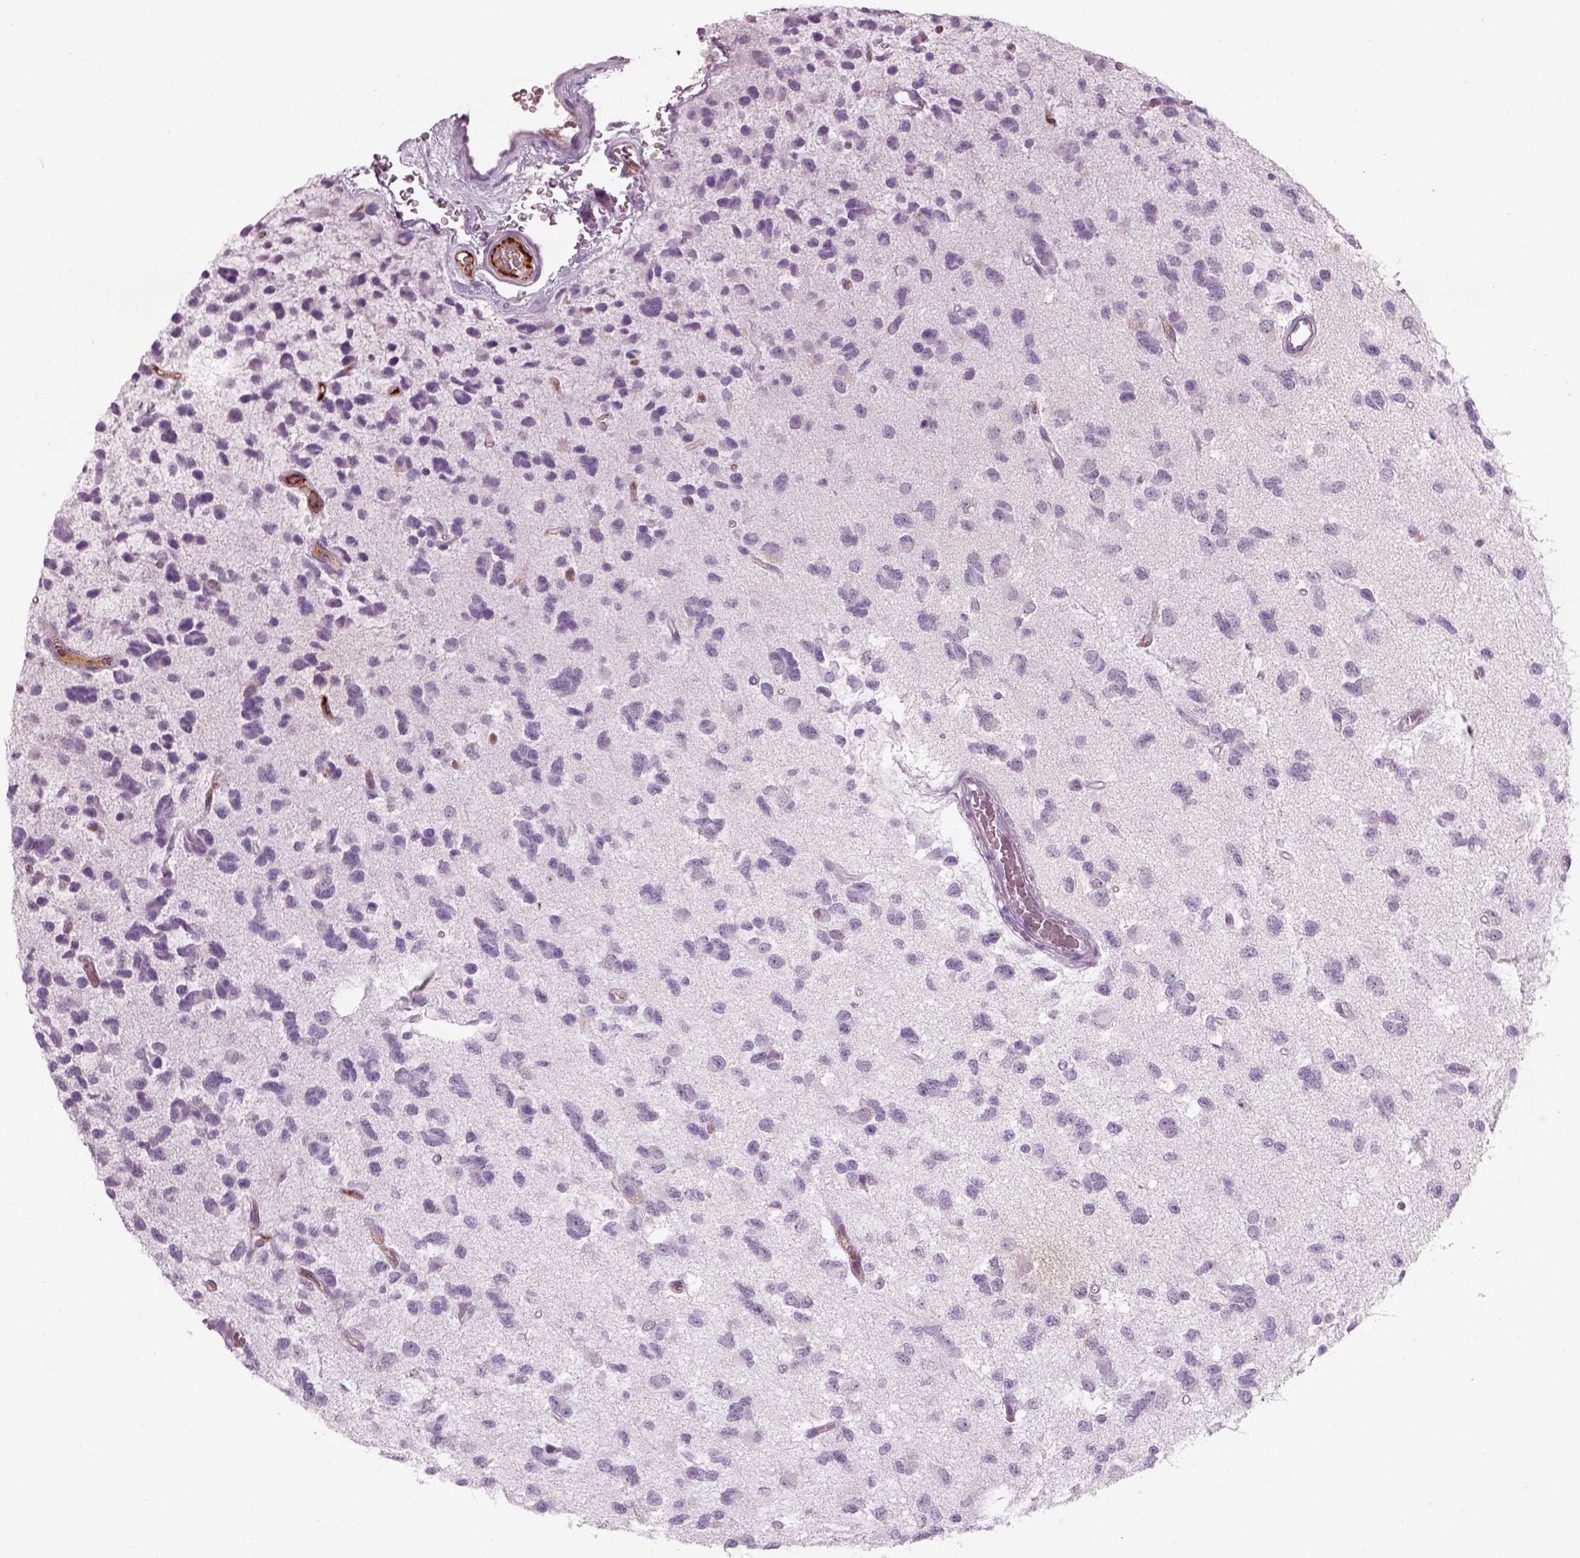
{"staining": {"intensity": "negative", "quantity": "none", "location": "none"}, "tissue": "glioma", "cell_type": "Tumor cells", "image_type": "cancer", "snomed": [{"axis": "morphology", "description": "Glioma, malignant, Low grade"}, {"axis": "topography", "description": "Brain"}], "caption": "IHC micrograph of human glioma stained for a protein (brown), which displays no expression in tumor cells.", "gene": "PABPC1L2B", "patient": {"sex": "female", "age": 45}}